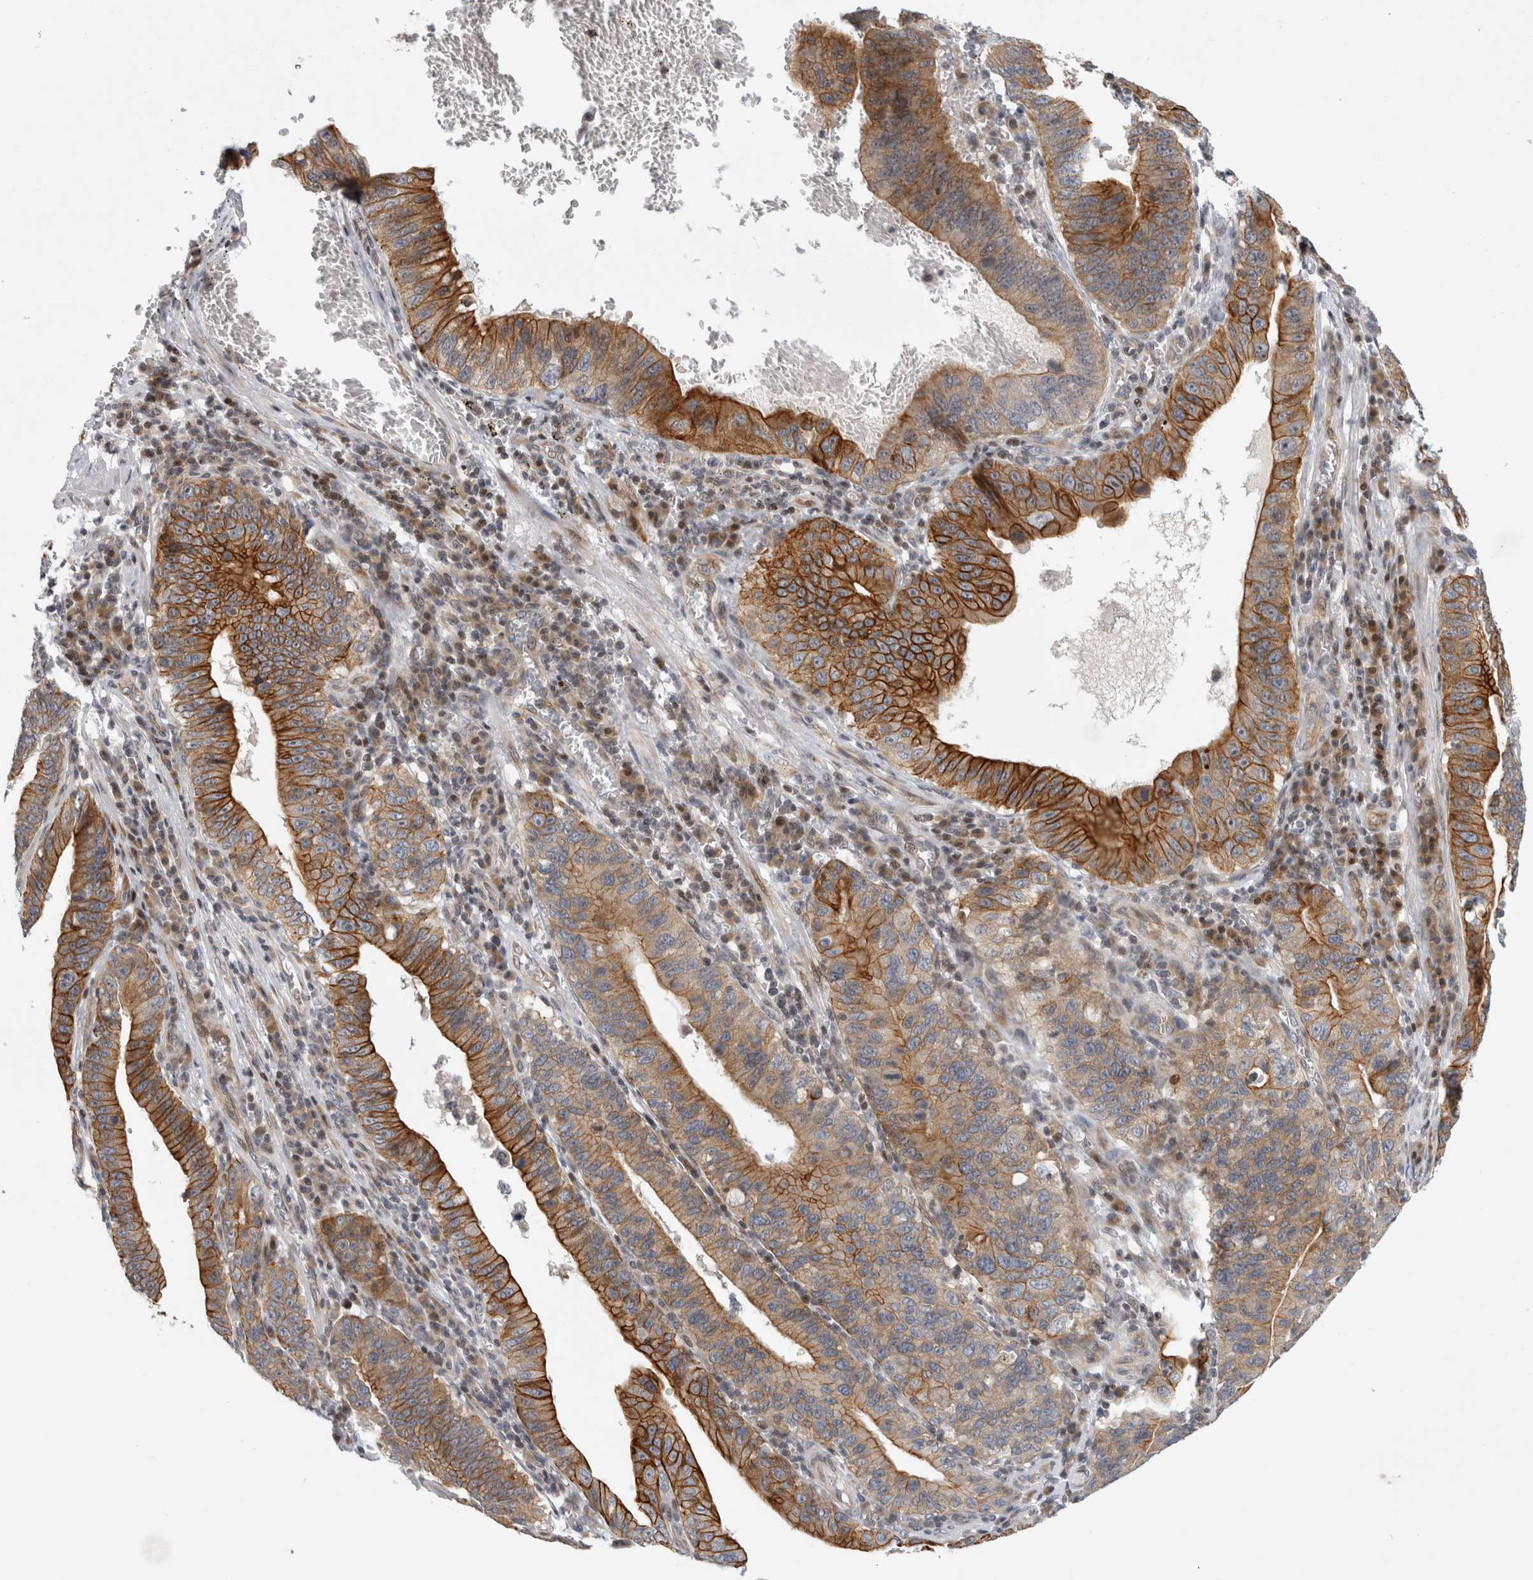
{"staining": {"intensity": "strong", "quantity": ">75%", "location": "cytoplasmic/membranous"}, "tissue": "stomach cancer", "cell_type": "Tumor cells", "image_type": "cancer", "snomed": [{"axis": "morphology", "description": "Adenocarcinoma, NOS"}, {"axis": "topography", "description": "Stomach"}, {"axis": "topography", "description": "Gastric cardia"}], "caption": "Protein staining shows strong cytoplasmic/membranous positivity in approximately >75% of tumor cells in stomach cancer.", "gene": "UTP25", "patient": {"sex": "male", "age": 59}}